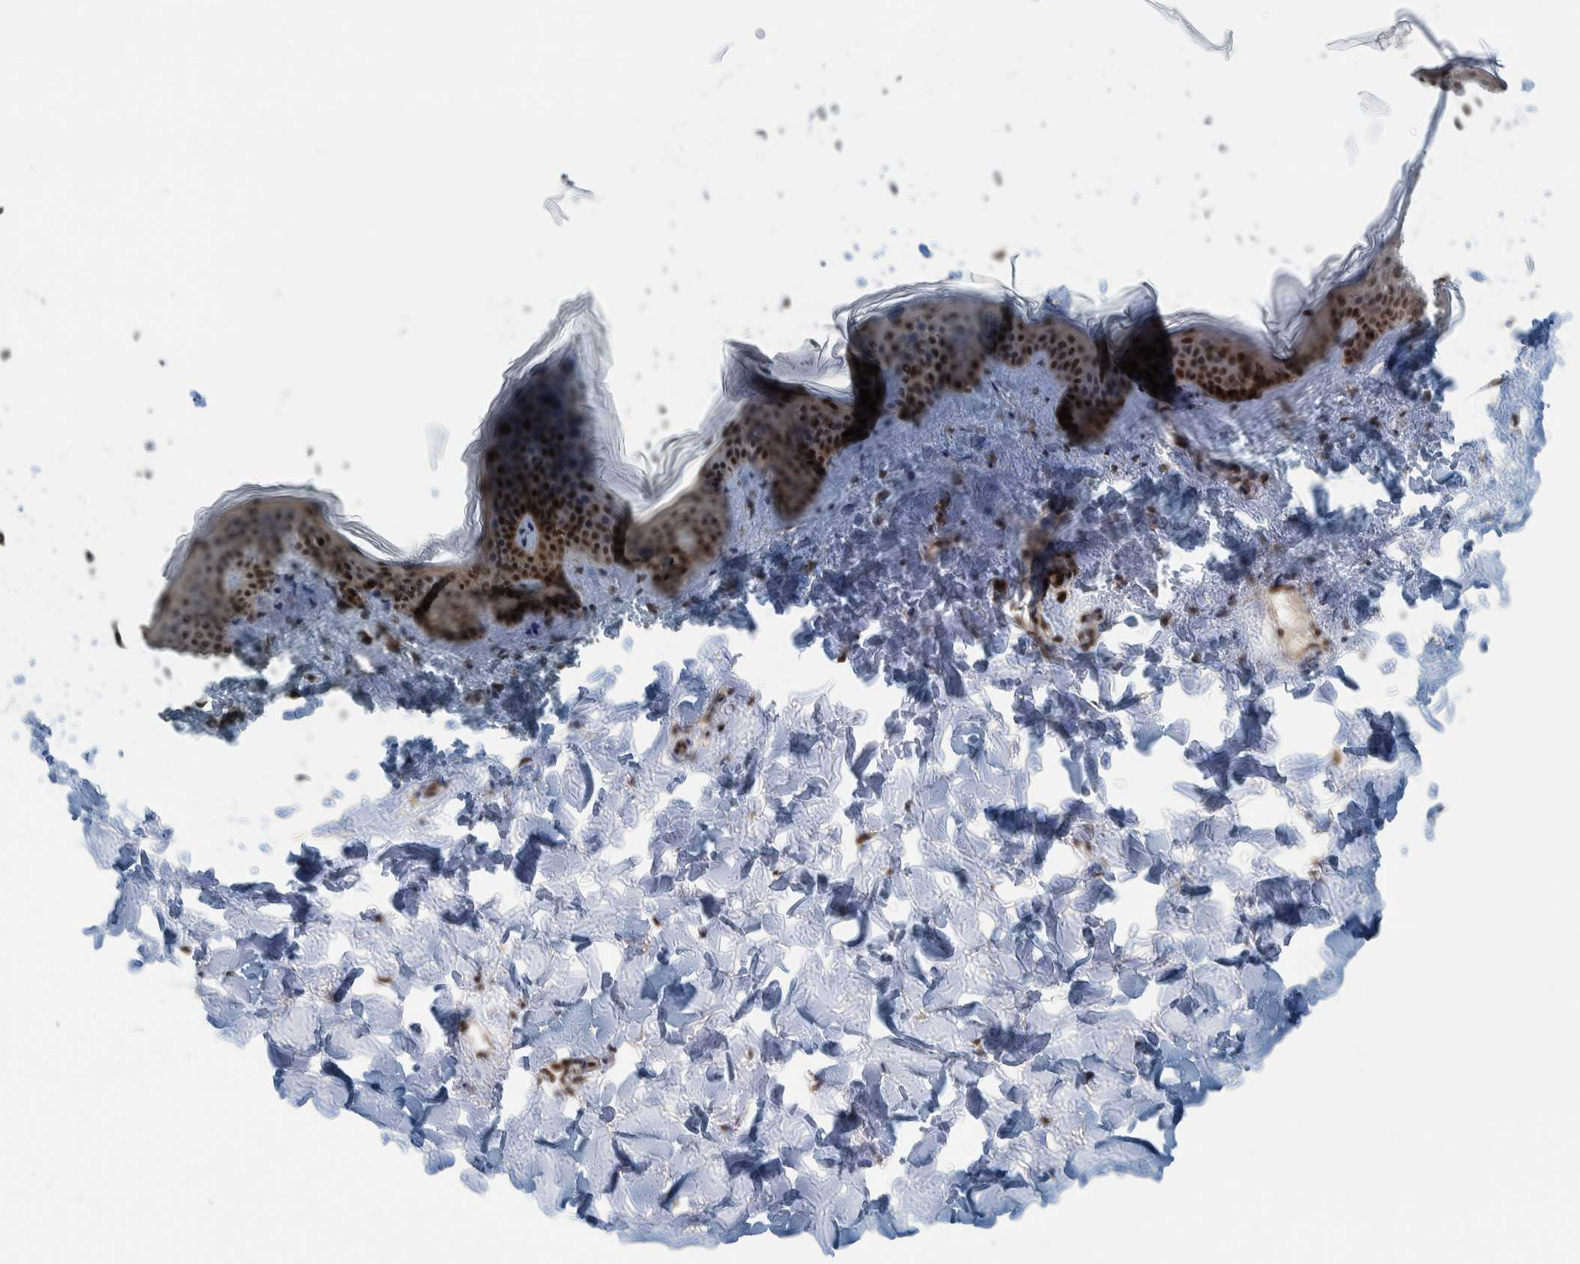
{"staining": {"intensity": "moderate", "quantity": ">75%", "location": "cytoplasmic/membranous,nuclear"}, "tissue": "skin", "cell_type": "Fibroblasts", "image_type": "normal", "snomed": [{"axis": "morphology", "description": "Normal tissue, NOS"}, {"axis": "topography", "description": "Skin"}], "caption": "Skin was stained to show a protein in brown. There is medium levels of moderate cytoplasmic/membranous,nuclear staining in approximately >75% of fibroblasts. Nuclei are stained in blue.", "gene": "COPS3", "patient": {"sex": "female", "age": 17}}